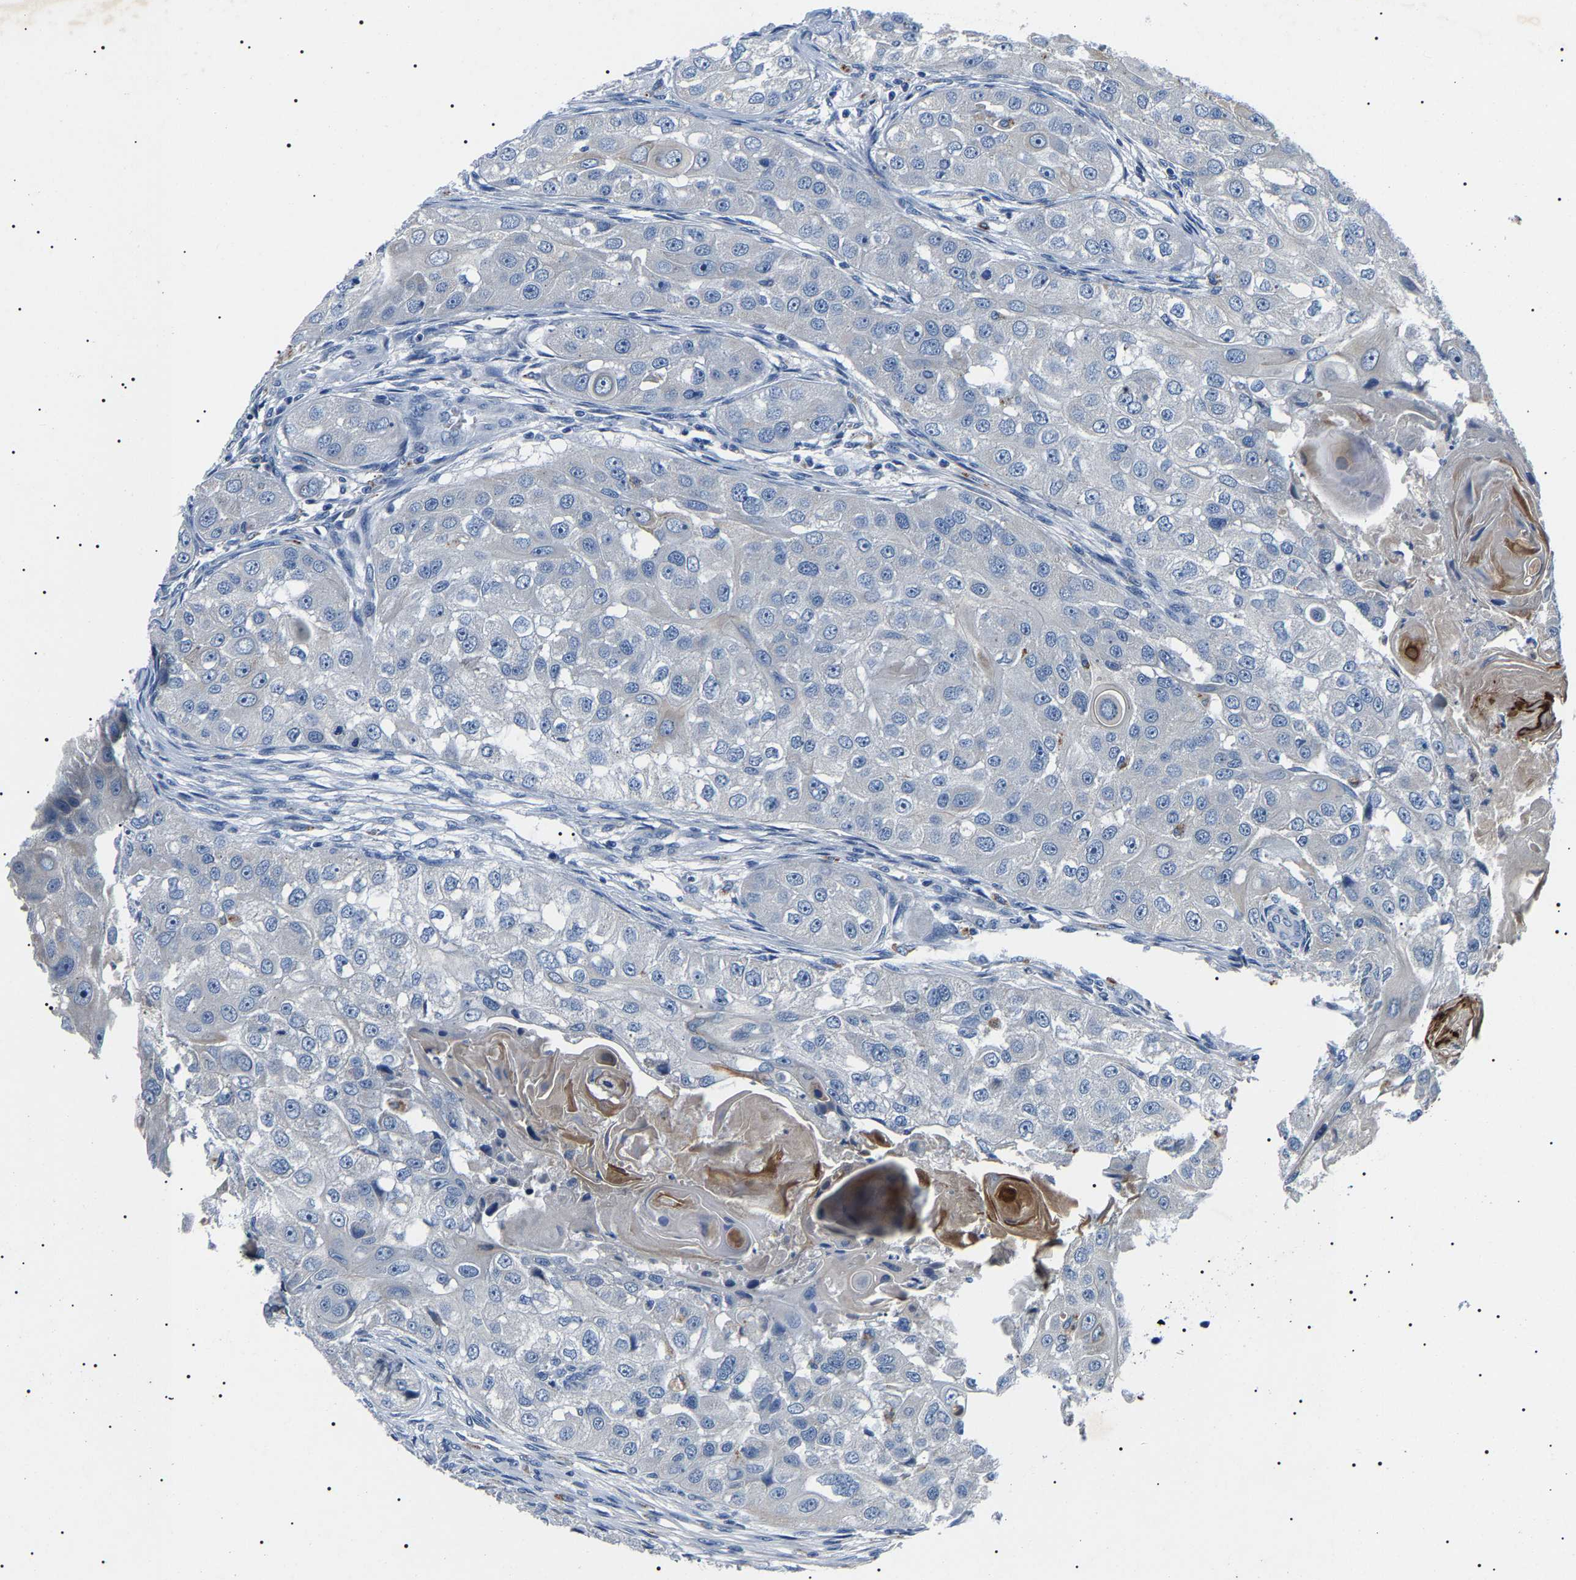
{"staining": {"intensity": "negative", "quantity": "none", "location": "none"}, "tissue": "head and neck cancer", "cell_type": "Tumor cells", "image_type": "cancer", "snomed": [{"axis": "morphology", "description": "Normal tissue, NOS"}, {"axis": "morphology", "description": "Squamous cell carcinoma, NOS"}, {"axis": "topography", "description": "Skeletal muscle"}, {"axis": "topography", "description": "Head-Neck"}], "caption": "IHC of human squamous cell carcinoma (head and neck) reveals no staining in tumor cells.", "gene": "KLK15", "patient": {"sex": "male", "age": 51}}